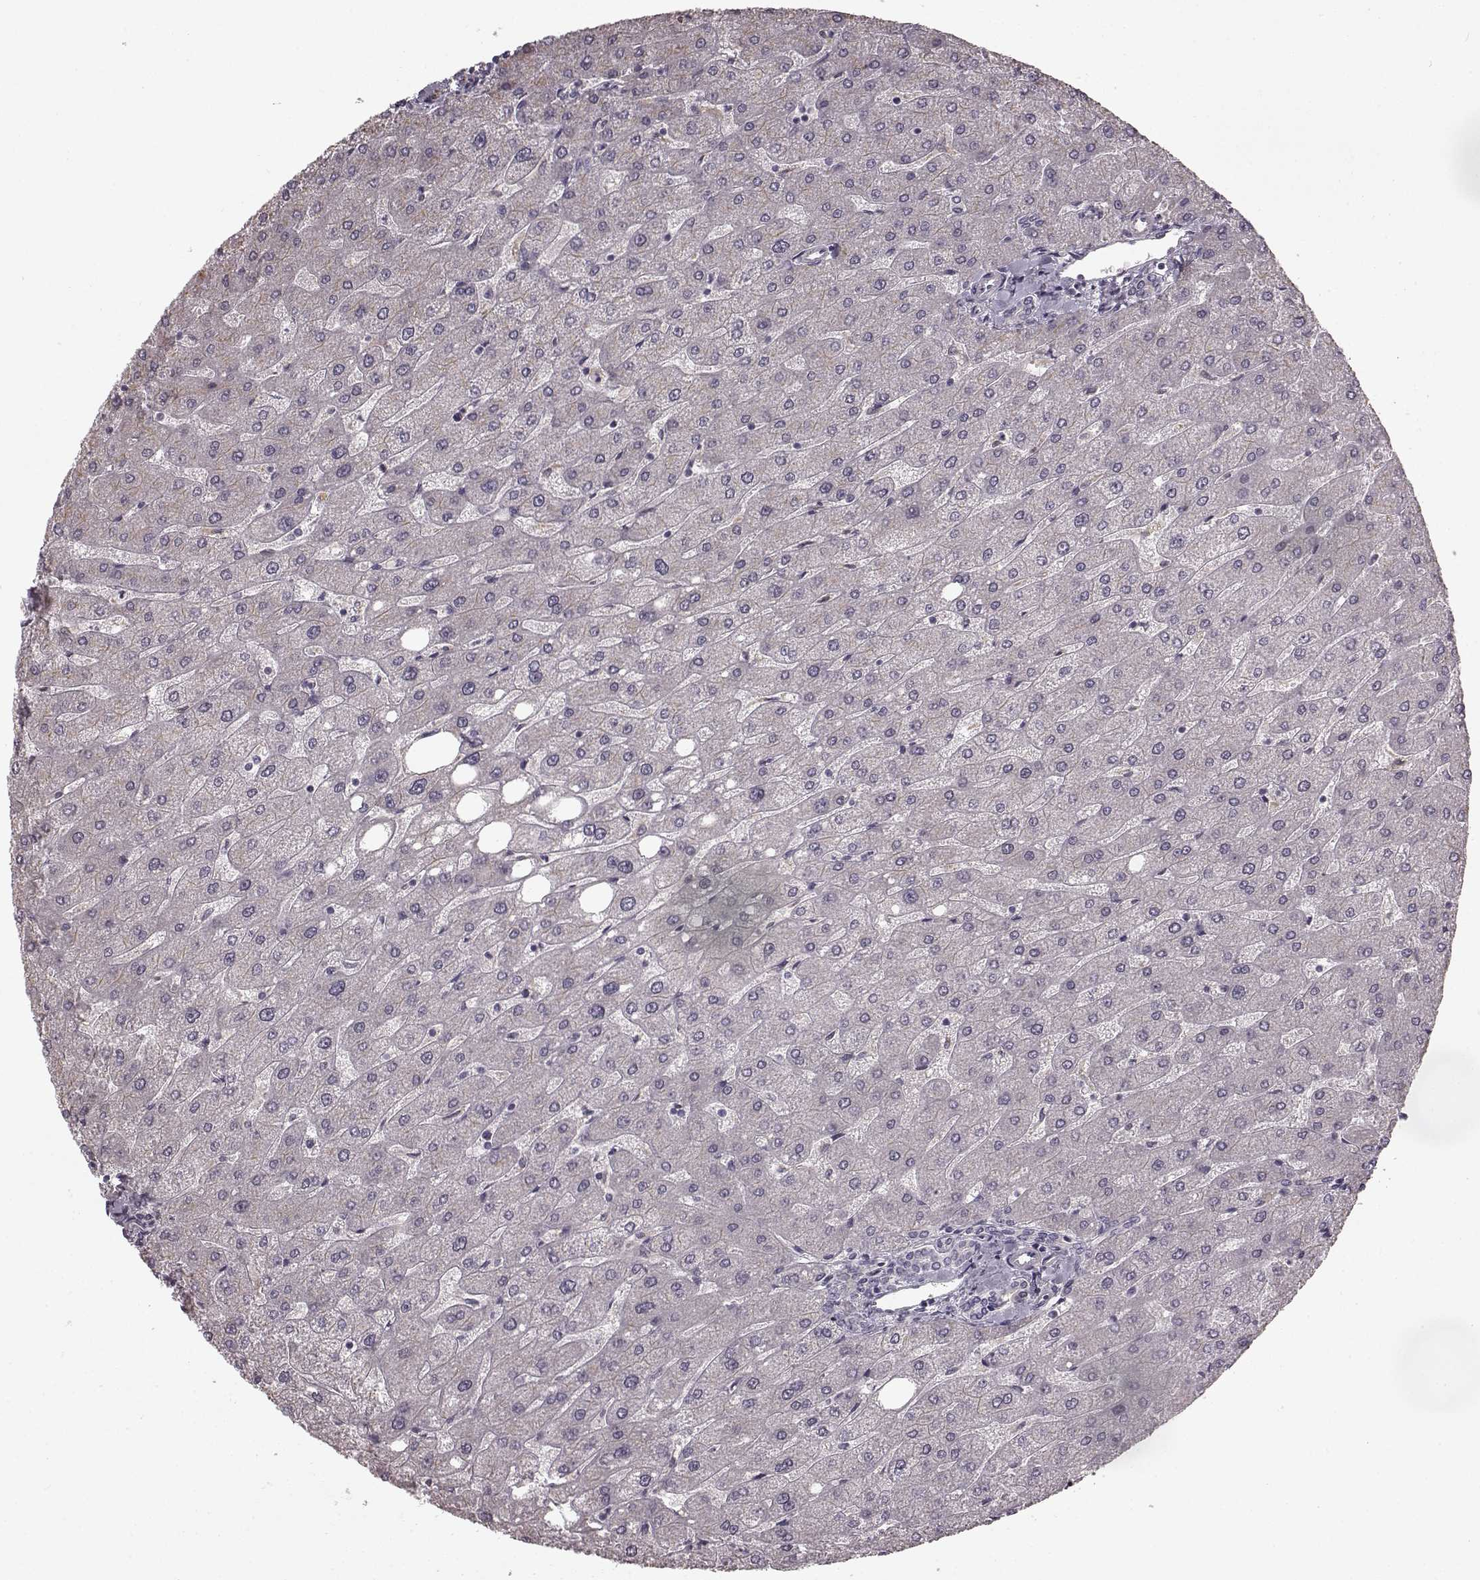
{"staining": {"intensity": "negative", "quantity": "none", "location": "none"}, "tissue": "liver", "cell_type": "Cholangiocytes", "image_type": "normal", "snomed": [{"axis": "morphology", "description": "Normal tissue, NOS"}, {"axis": "topography", "description": "Liver"}], "caption": "Immunohistochemistry (IHC) photomicrograph of normal human liver stained for a protein (brown), which reveals no staining in cholangiocytes.", "gene": "HMMR", "patient": {"sex": "male", "age": 67}}